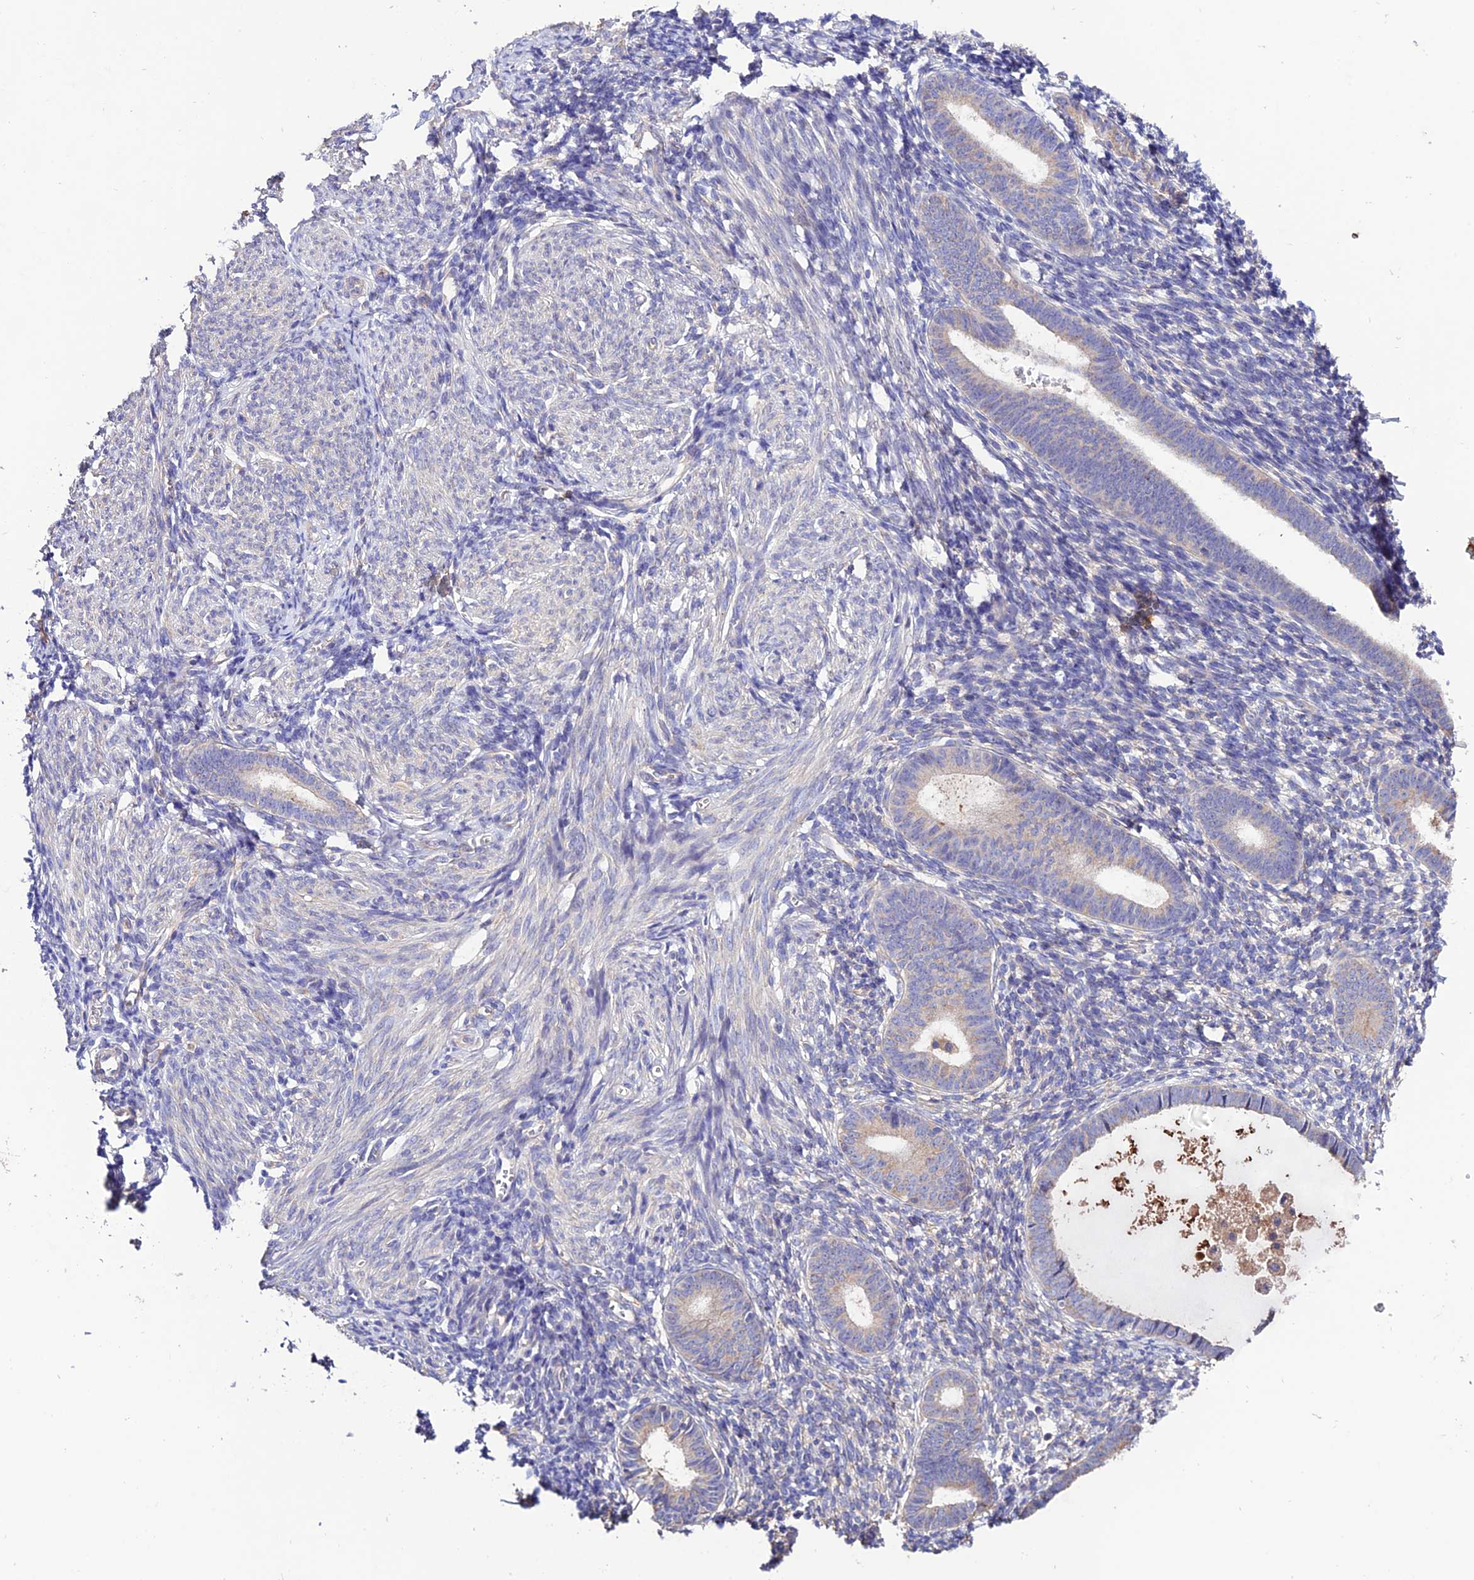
{"staining": {"intensity": "weak", "quantity": "<25%", "location": "cytoplasmic/membranous"}, "tissue": "endometrium", "cell_type": "Cells in endometrial stroma", "image_type": "normal", "snomed": [{"axis": "morphology", "description": "Normal tissue, NOS"}, {"axis": "morphology", "description": "Adenocarcinoma, NOS"}, {"axis": "topography", "description": "Endometrium"}], "caption": "Cells in endometrial stroma show no significant protein expression in normal endometrium. (DAB immunohistochemistry, high magnification).", "gene": "BRME1", "patient": {"sex": "female", "age": 57}}